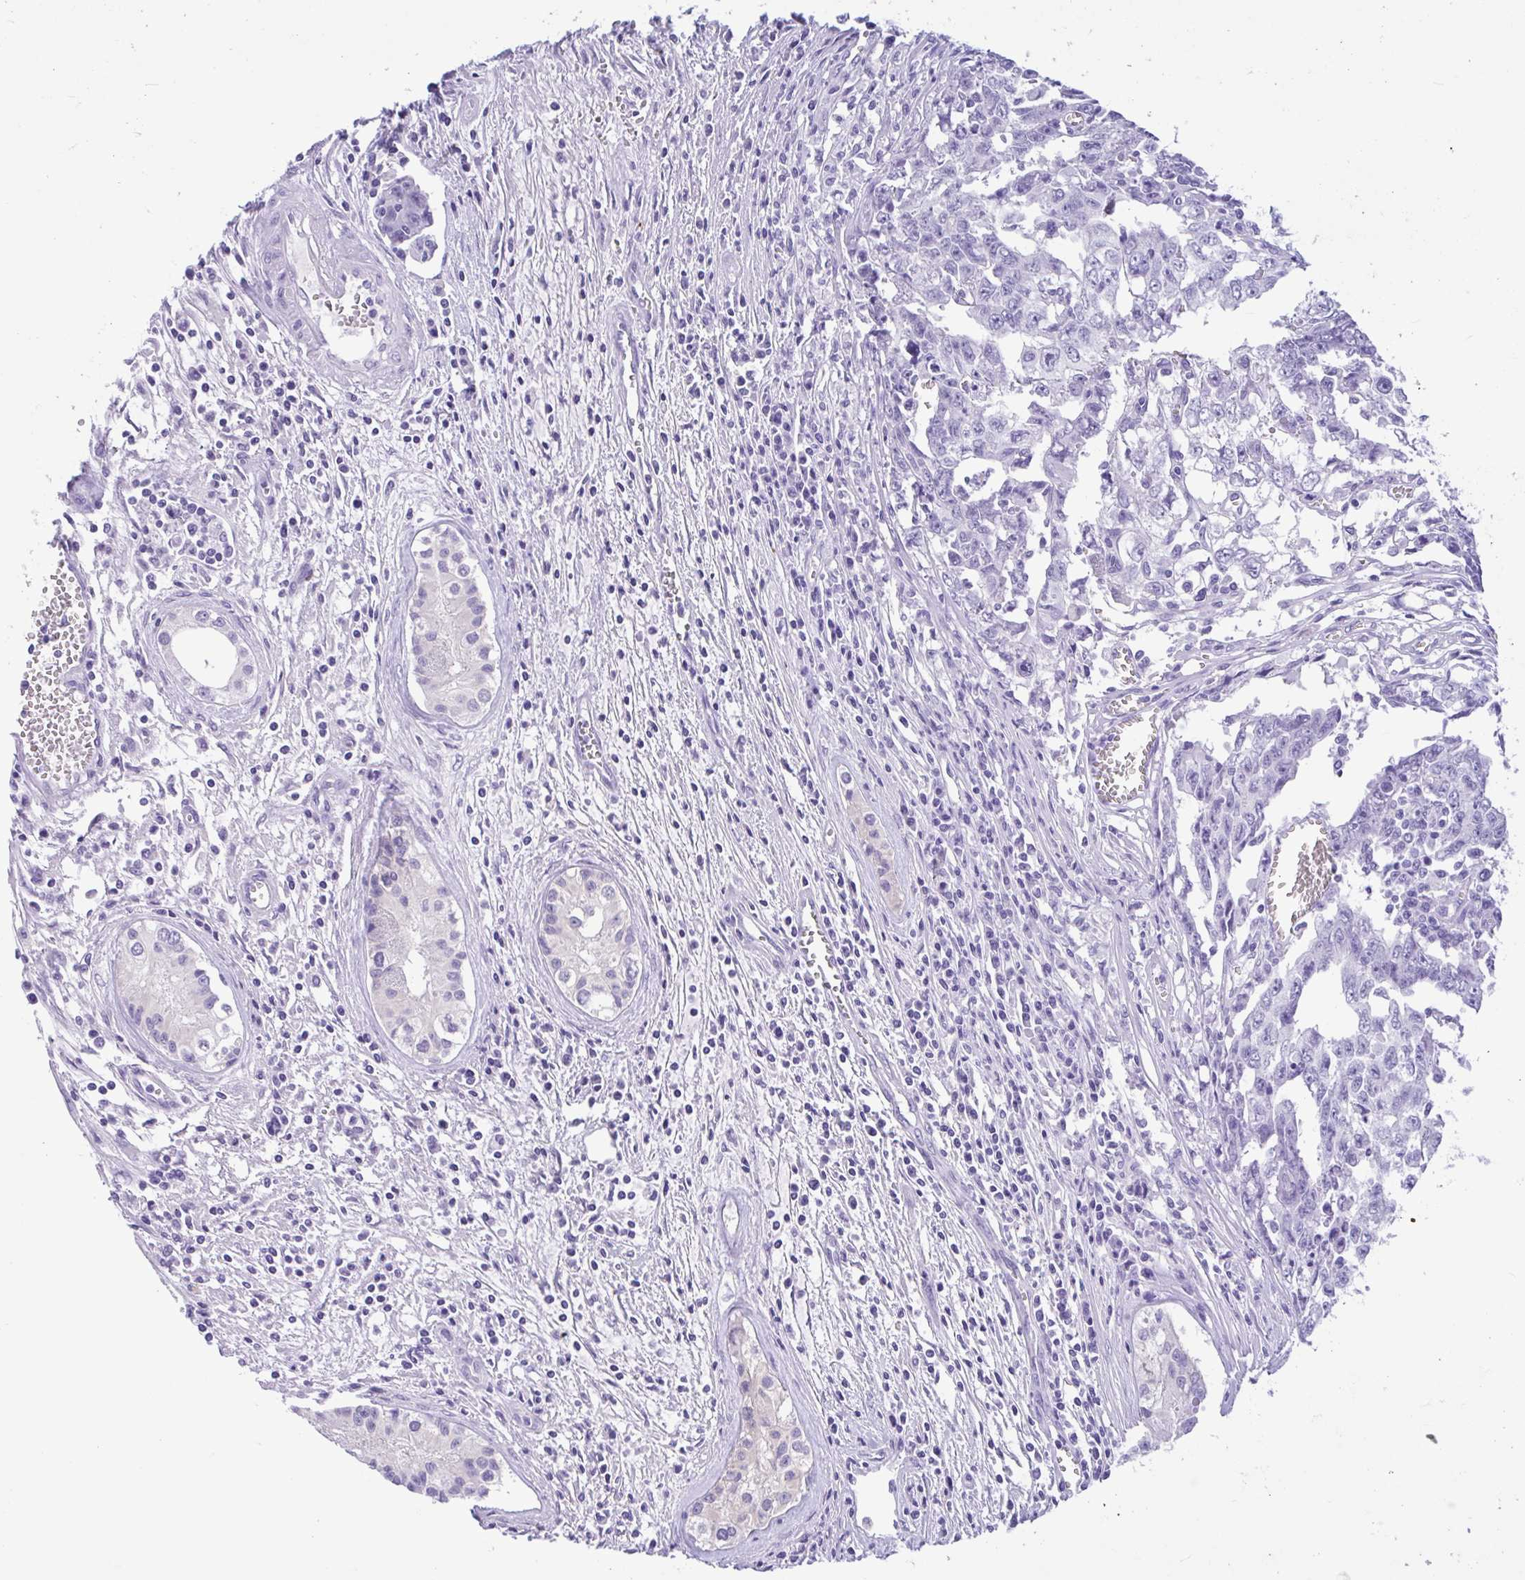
{"staining": {"intensity": "negative", "quantity": "none", "location": "none"}, "tissue": "testis cancer", "cell_type": "Tumor cells", "image_type": "cancer", "snomed": [{"axis": "morphology", "description": "Carcinoma, Embryonal, NOS"}, {"axis": "topography", "description": "Testis"}], "caption": "Embryonal carcinoma (testis) was stained to show a protein in brown. There is no significant staining in tumor cells. The staining is performed using DAB (3,3'-diaminobenzidine) brown chromogen with nuclei counter-stained in using hematoxylin.", "gene": "OR4N4", "patient": {"sex": "male", "age": 24}}